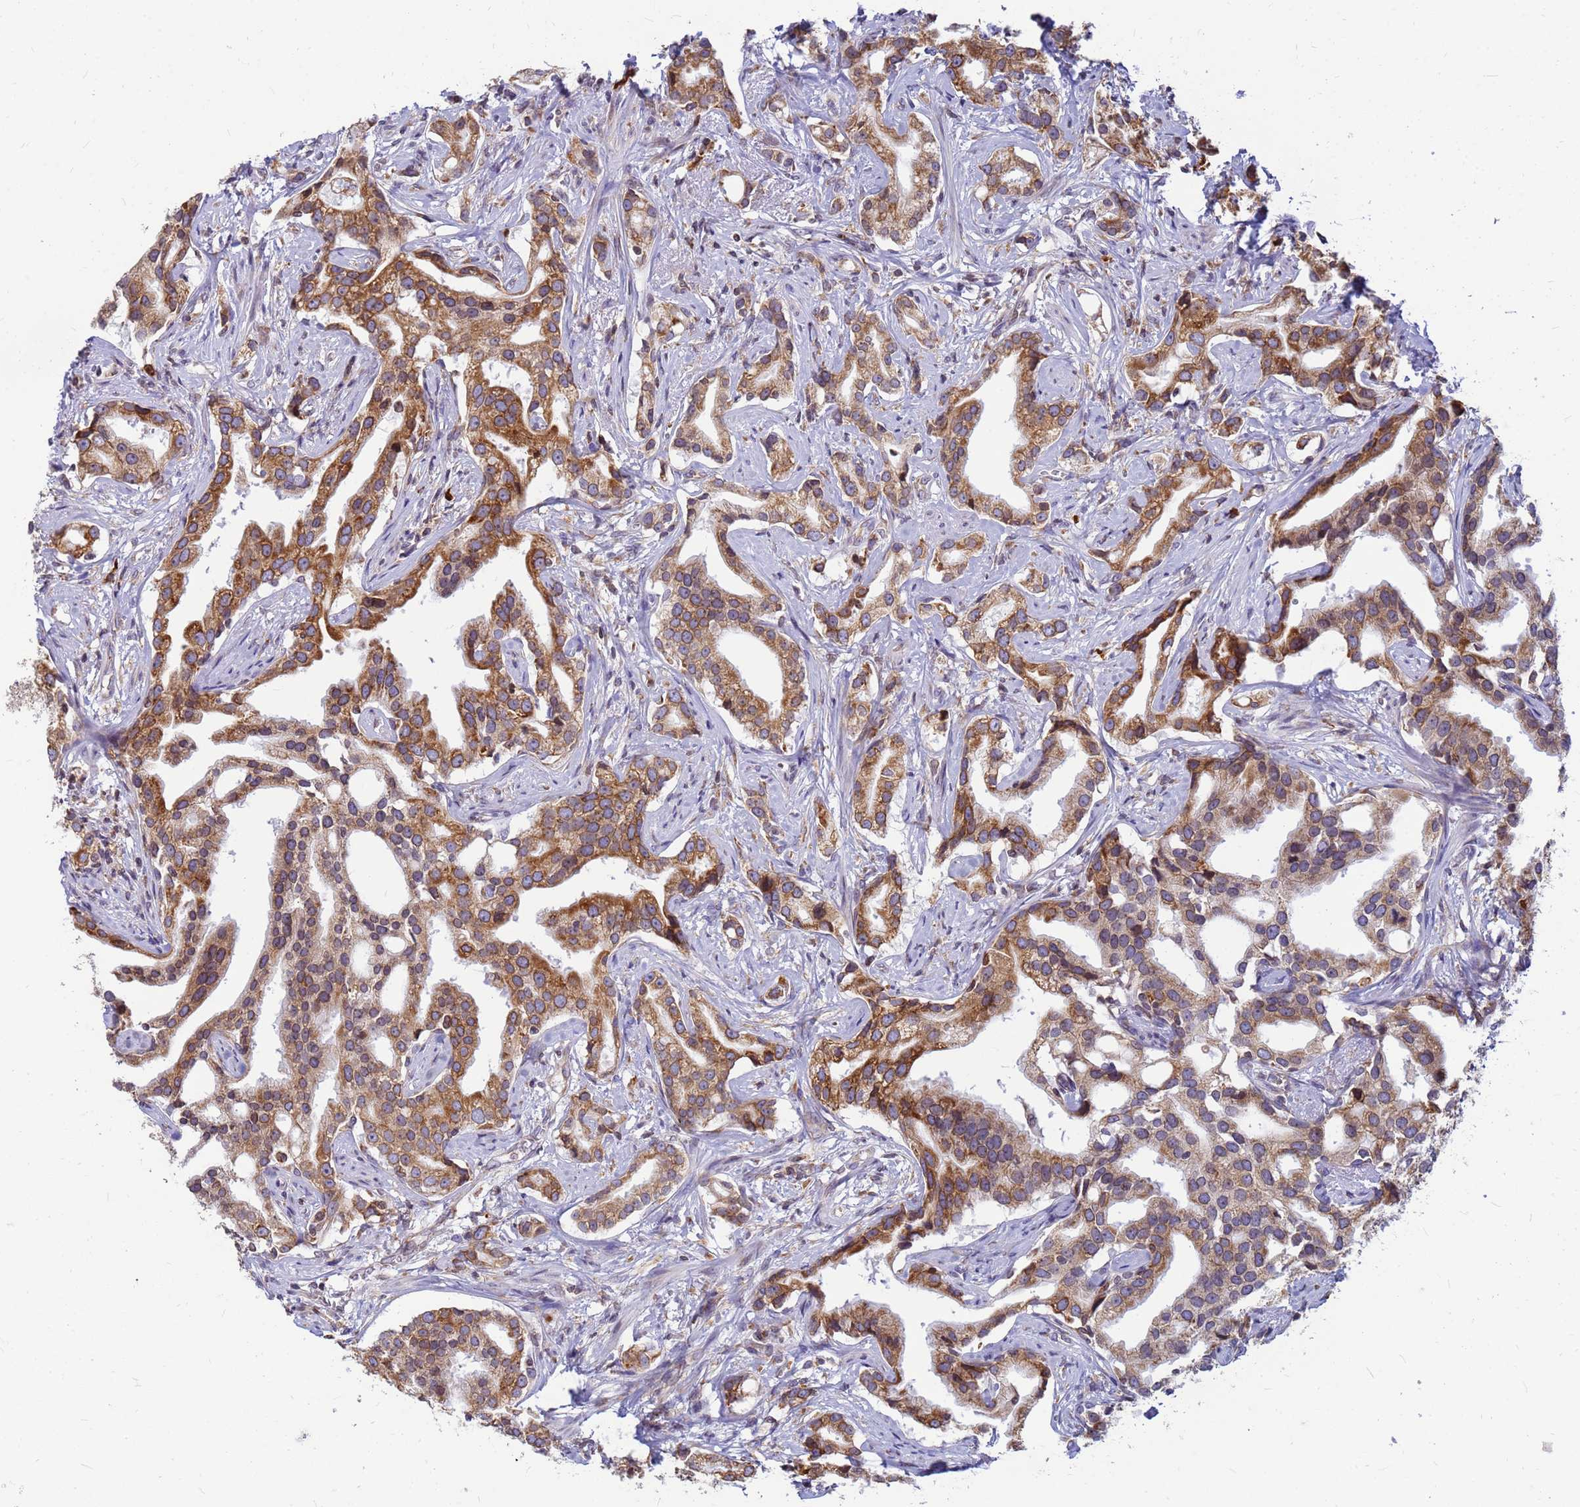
{"staining": {"intensity": "moderate", "quantity": ">75%", "location": "cytoplasmic/membranous"}, "tissue": "prostate cancer", "cell_type": "Tumor cells", "image_type": "cancer", "snomed": [{"axis": "morphology", "description": "Adenocarcinoma, High grade"}, {"axis": "topography", "description": "Prostate"}], "caption": "Immunohistochemistry (IHC) histopathology image of neoplastic tissue: prostate cancer stained using immunohistochemistry (IHC) demonstrates medium levels of moderate protein expression localized specifically in the cytoplasmic/membranous of tumor cells, appearing as a cytoplasmic/membranous brown color.", "gene": "SSR4", "patient": {"sex": "male", "age": 67}}